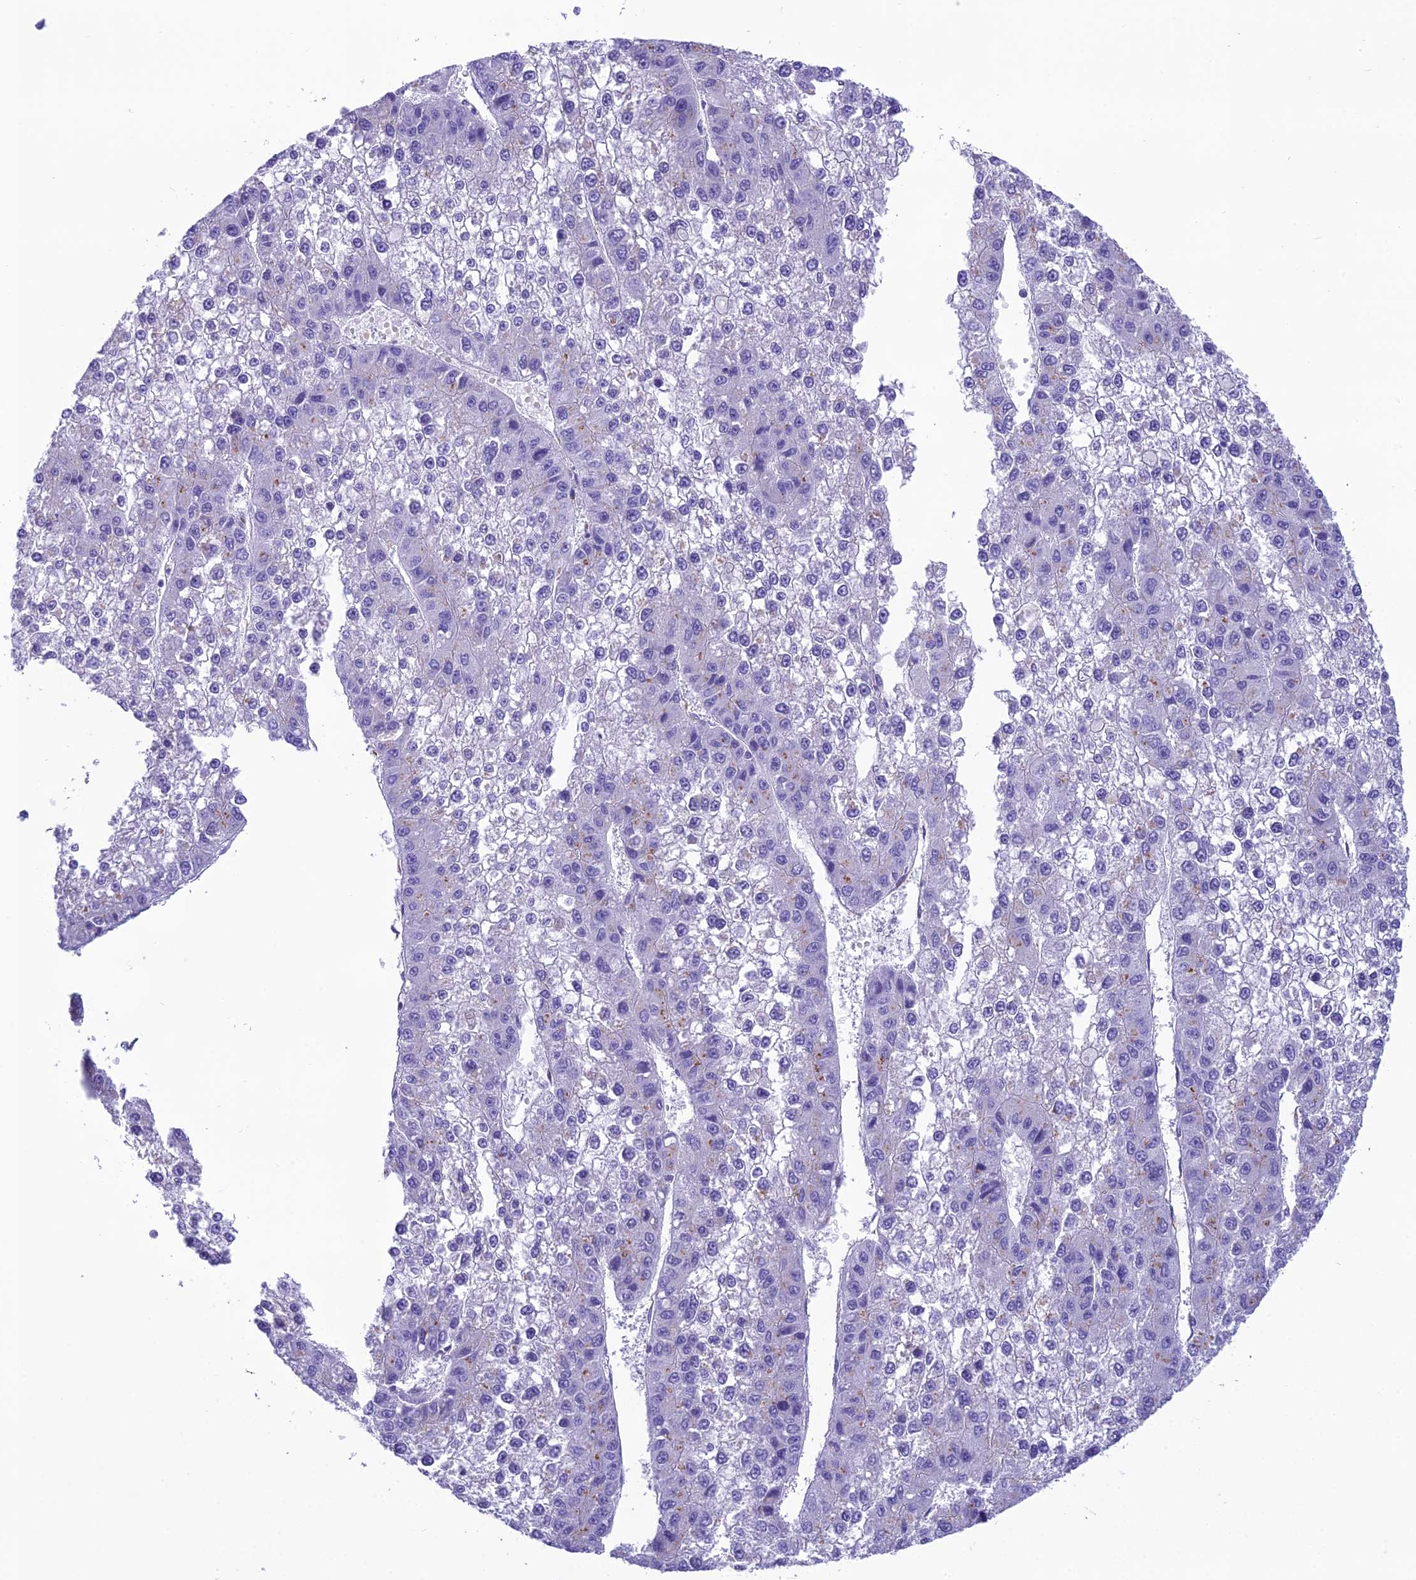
{"staining": {"intensity": "negative", "quantity": "none", "location": "none"}, "tissue": "liver cancer", "cell_type": "Tumor cells", "image_type": "cancer", "snomed": [{"axis": "morphology", "description": "Carcinoma, Hepatocellular, NOS"}, {"axis": "topography", "description": "Liver"}], "caption": "Immunohistochemical staining of liver cancer (hepatocellular carcinoma) demonstrates no significant expression in tumor cells. (Stains: DAB (3,3'-diaminobenzidine) immunohistochemistry with hematoxylin counter stain, Microscopy: brightfield microscopy at high magnification).", "gene": "GFRA1", "patient": {"sex": "female", "age": 73}}